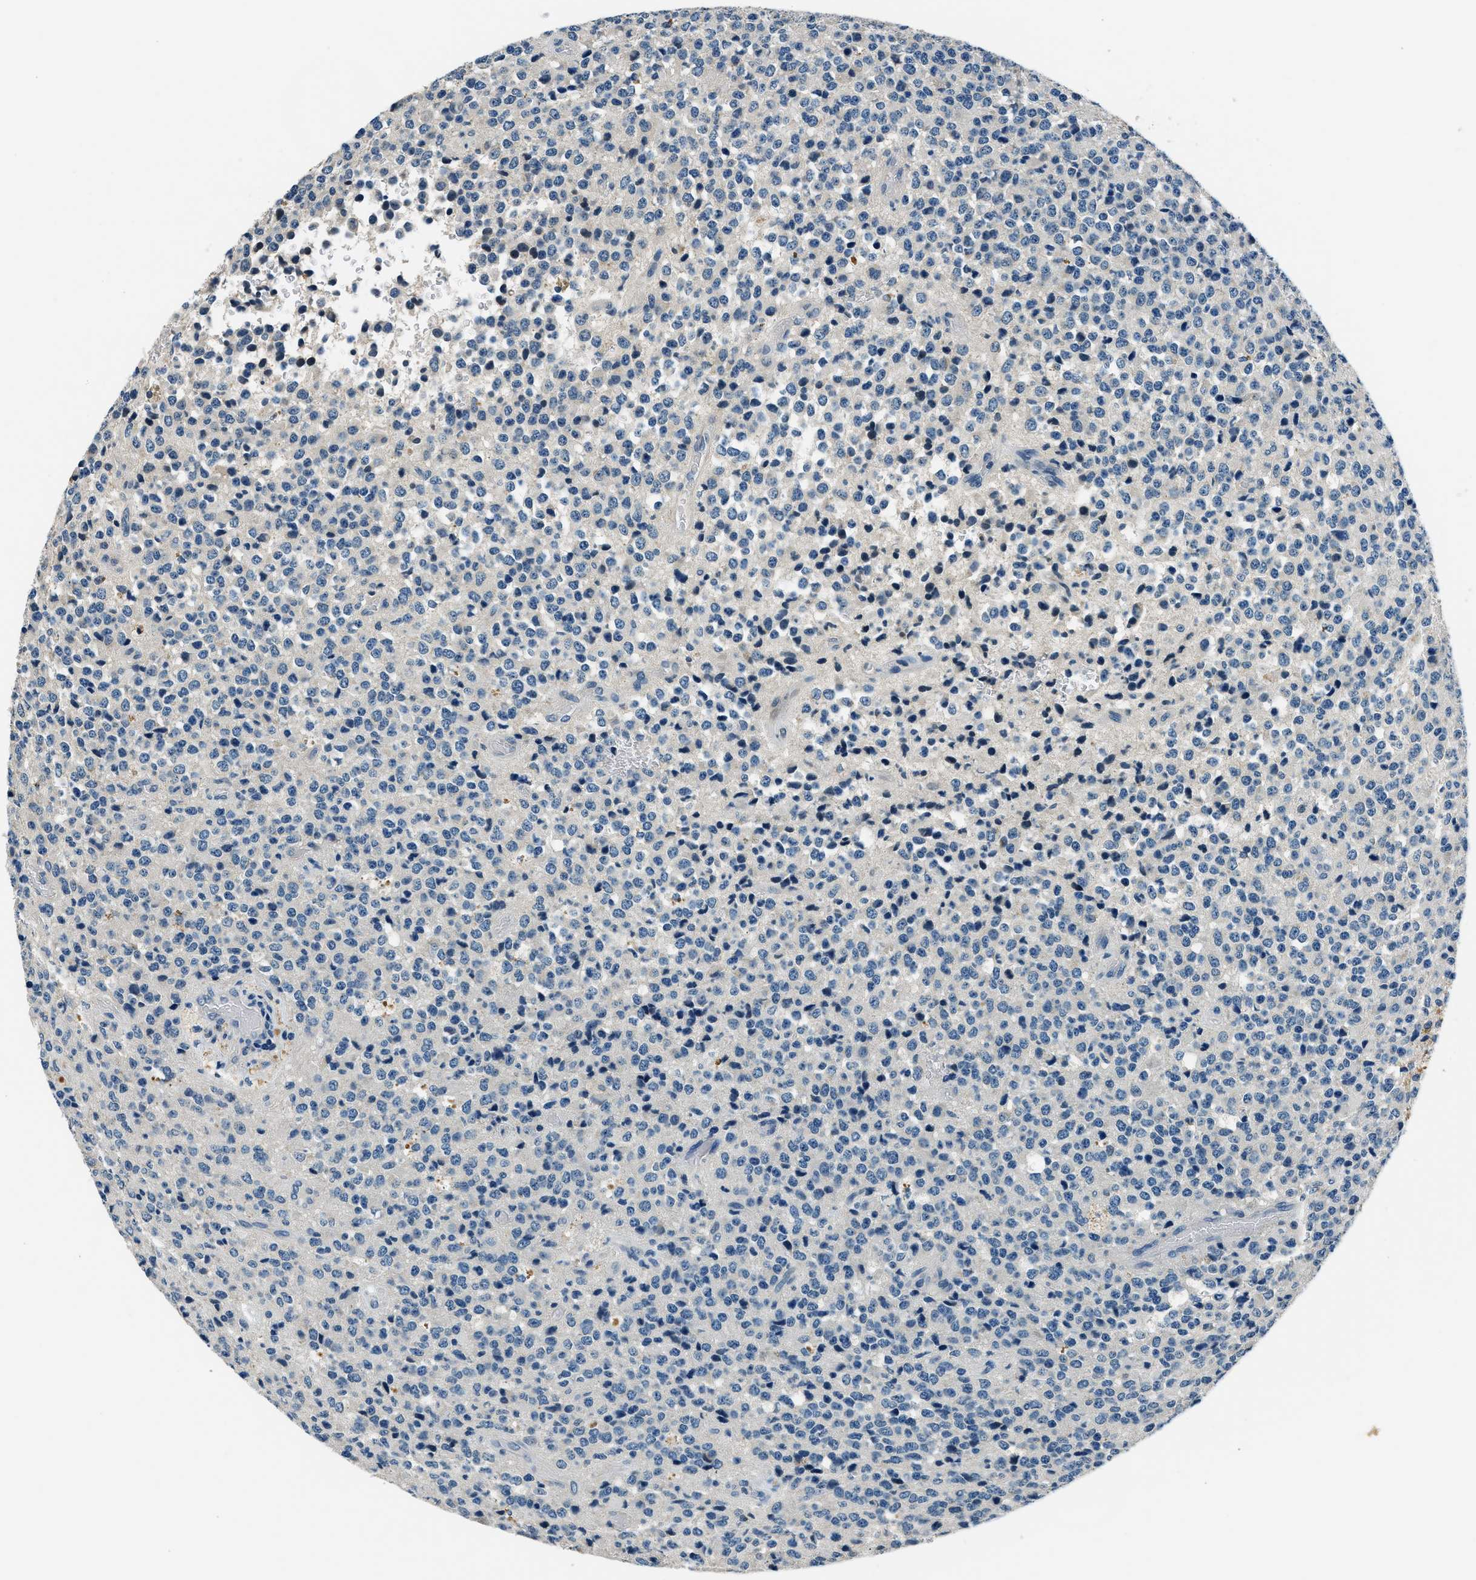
{"staining": {"intensity": "negative", "quantity": "none", "location": "none"}, "tissue": "glioma", "cell_type": "Tumor cells", "image_type": "cancer", "snomed": [{"axis": "morphology", "description": "Glioma, malignant, High grade"}, {"axis": "topography", "description": "pancreas cauda"}], "caption": "Immunohistochemistry photomicrograph of neoplastic tissue: glioma stained with DAB (3,3'-diaminobenzidine) demonstrates no significant protein expression in tumor cells. (DAB immunohistochemistry (IHC), high magnification).", "gene": "NME8", "patient": {"sex": "male", "age": 60}}